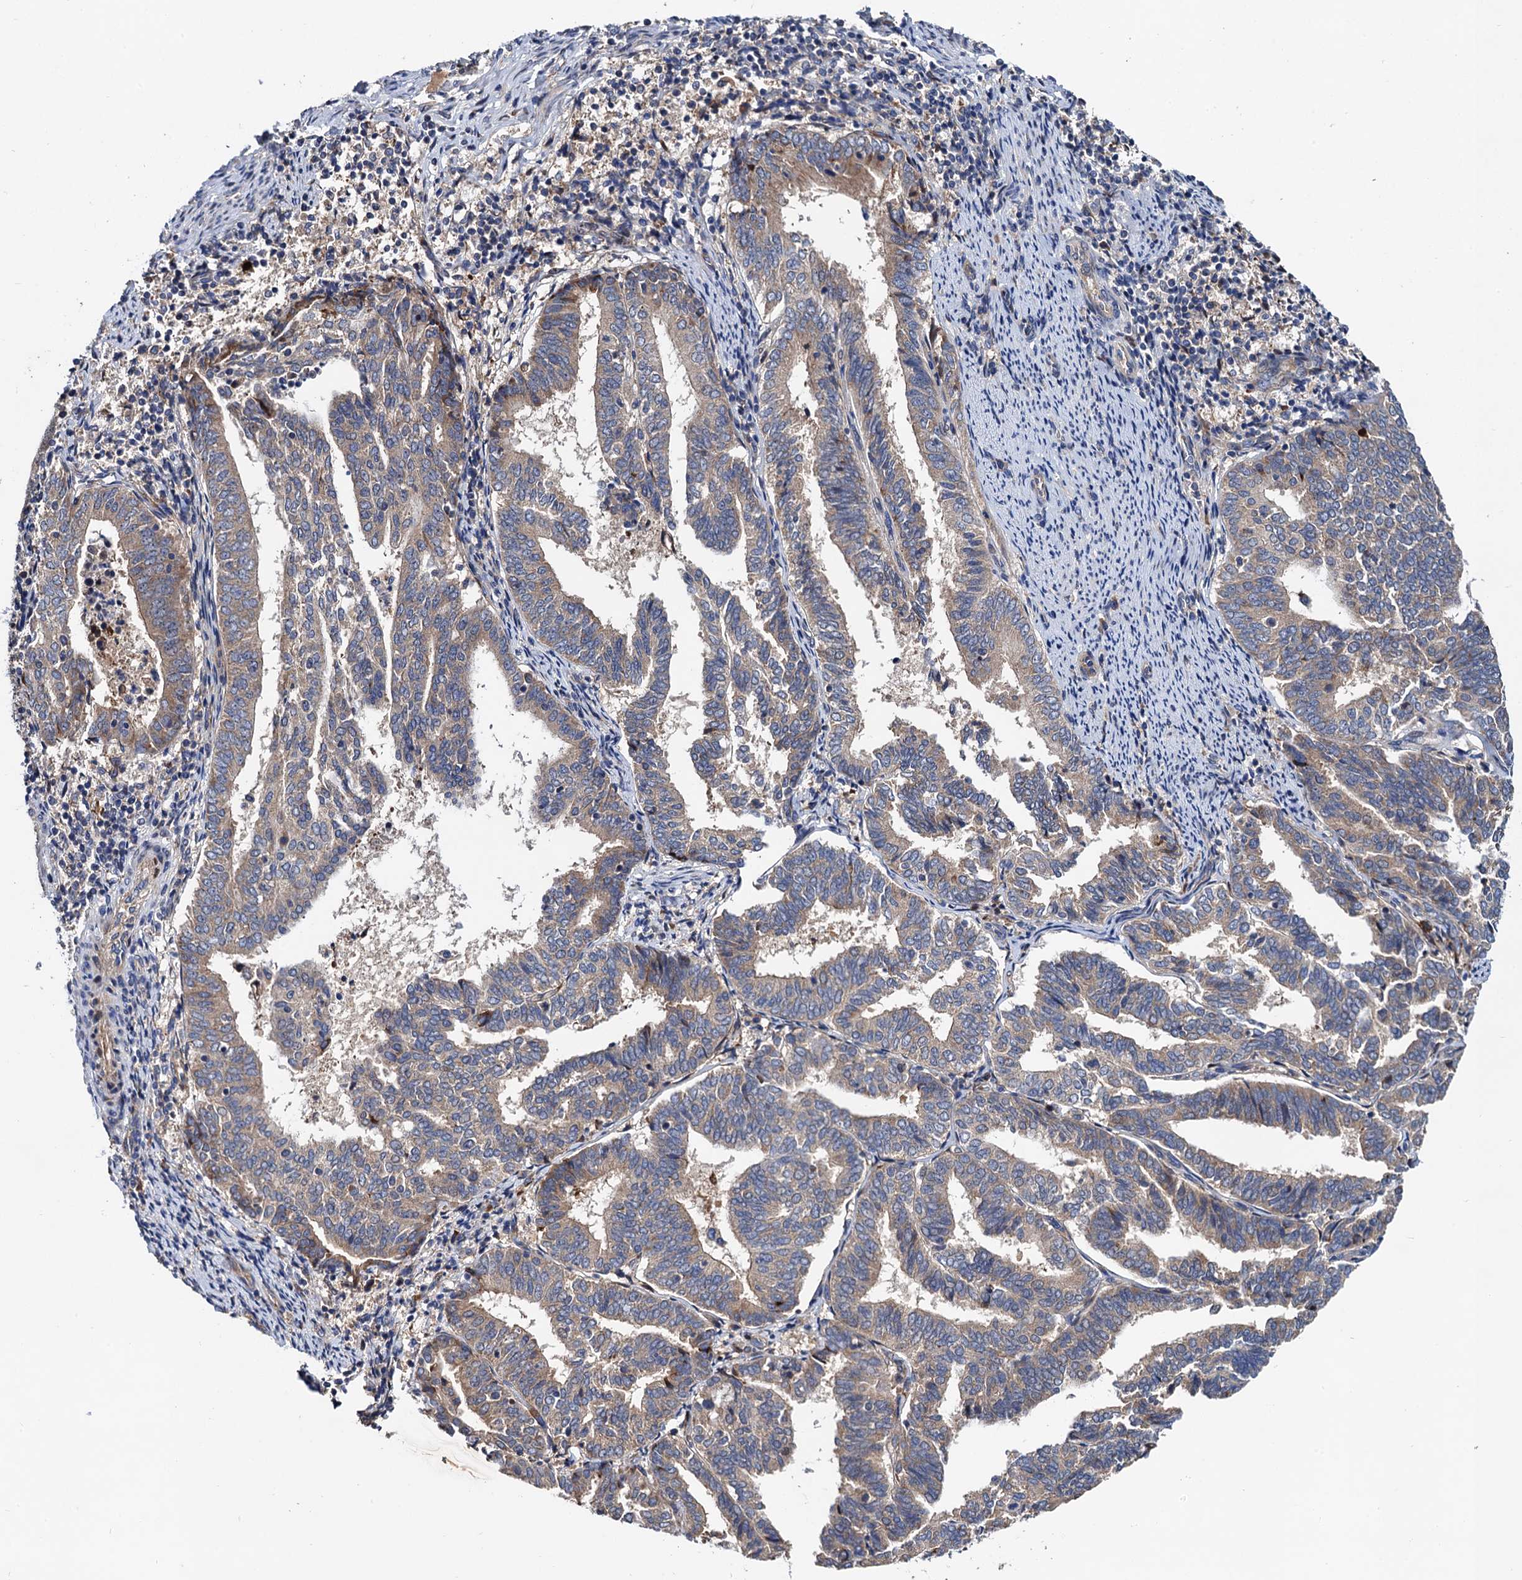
{"staining": {"intensity": "weak", "quantity": "25%-75%", "location": "cytoplasmic/membranous"}, "tissue": "endometrial cancer", "cell_type": "Tumor cells", "image_type": "cancer", "snomed": [{"axis": "morphology", "description": "Adenocarcinoma, NOS"}, {"axis": "topography", "description": "Endometrium"}], "caption": "IHC micrograph of human endometrial cancer (adenocarcinoma) stained for a protein (brown), which reveals low levels of weak cytoplasmic/membranous staining in about 25%-75% of tumor cells.", "gene": "TRMT112", "patient": {"sex": "female", "age": 80}}